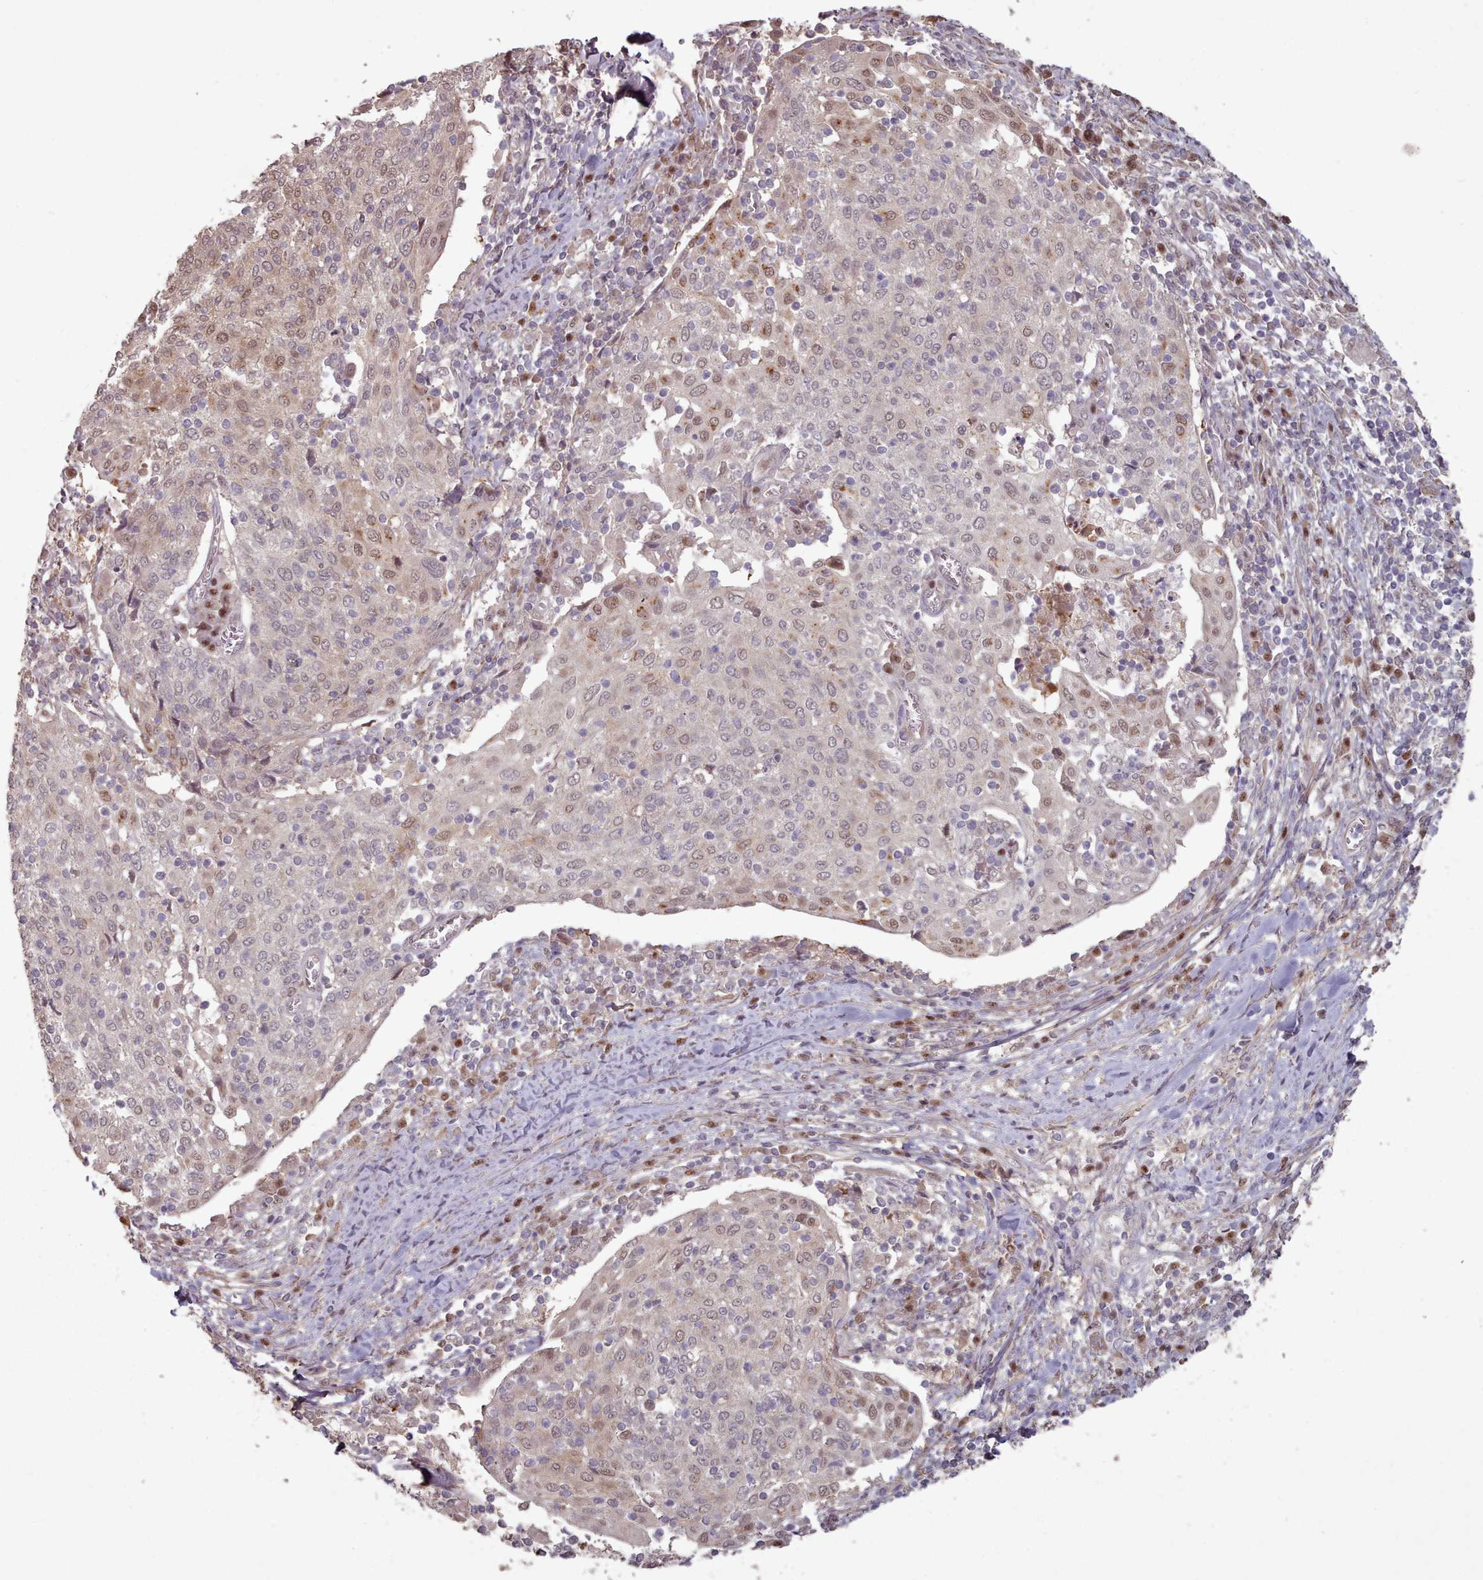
{"staining": {"intensity": "moderate", "quantity": "<25%", "location": "nuclear"}, "tissue": "cervical cancer", "cell_type": "Tumor cells", "image_type": "cancer", "snomed": [{"axis": "morphology", "description": "Squamous cell carcinoma, NOS"}, {"axis": "topography", "description": "Cervix"}], "caption": "Human squamous cell carcinoma (cervical) stained for a protein (brown) demonstrates moderate nuclear positive staining in approximately <25% of tumor cells.", "gene": "ERCC6L", "patient": {"sex": "female", "age": 52}}